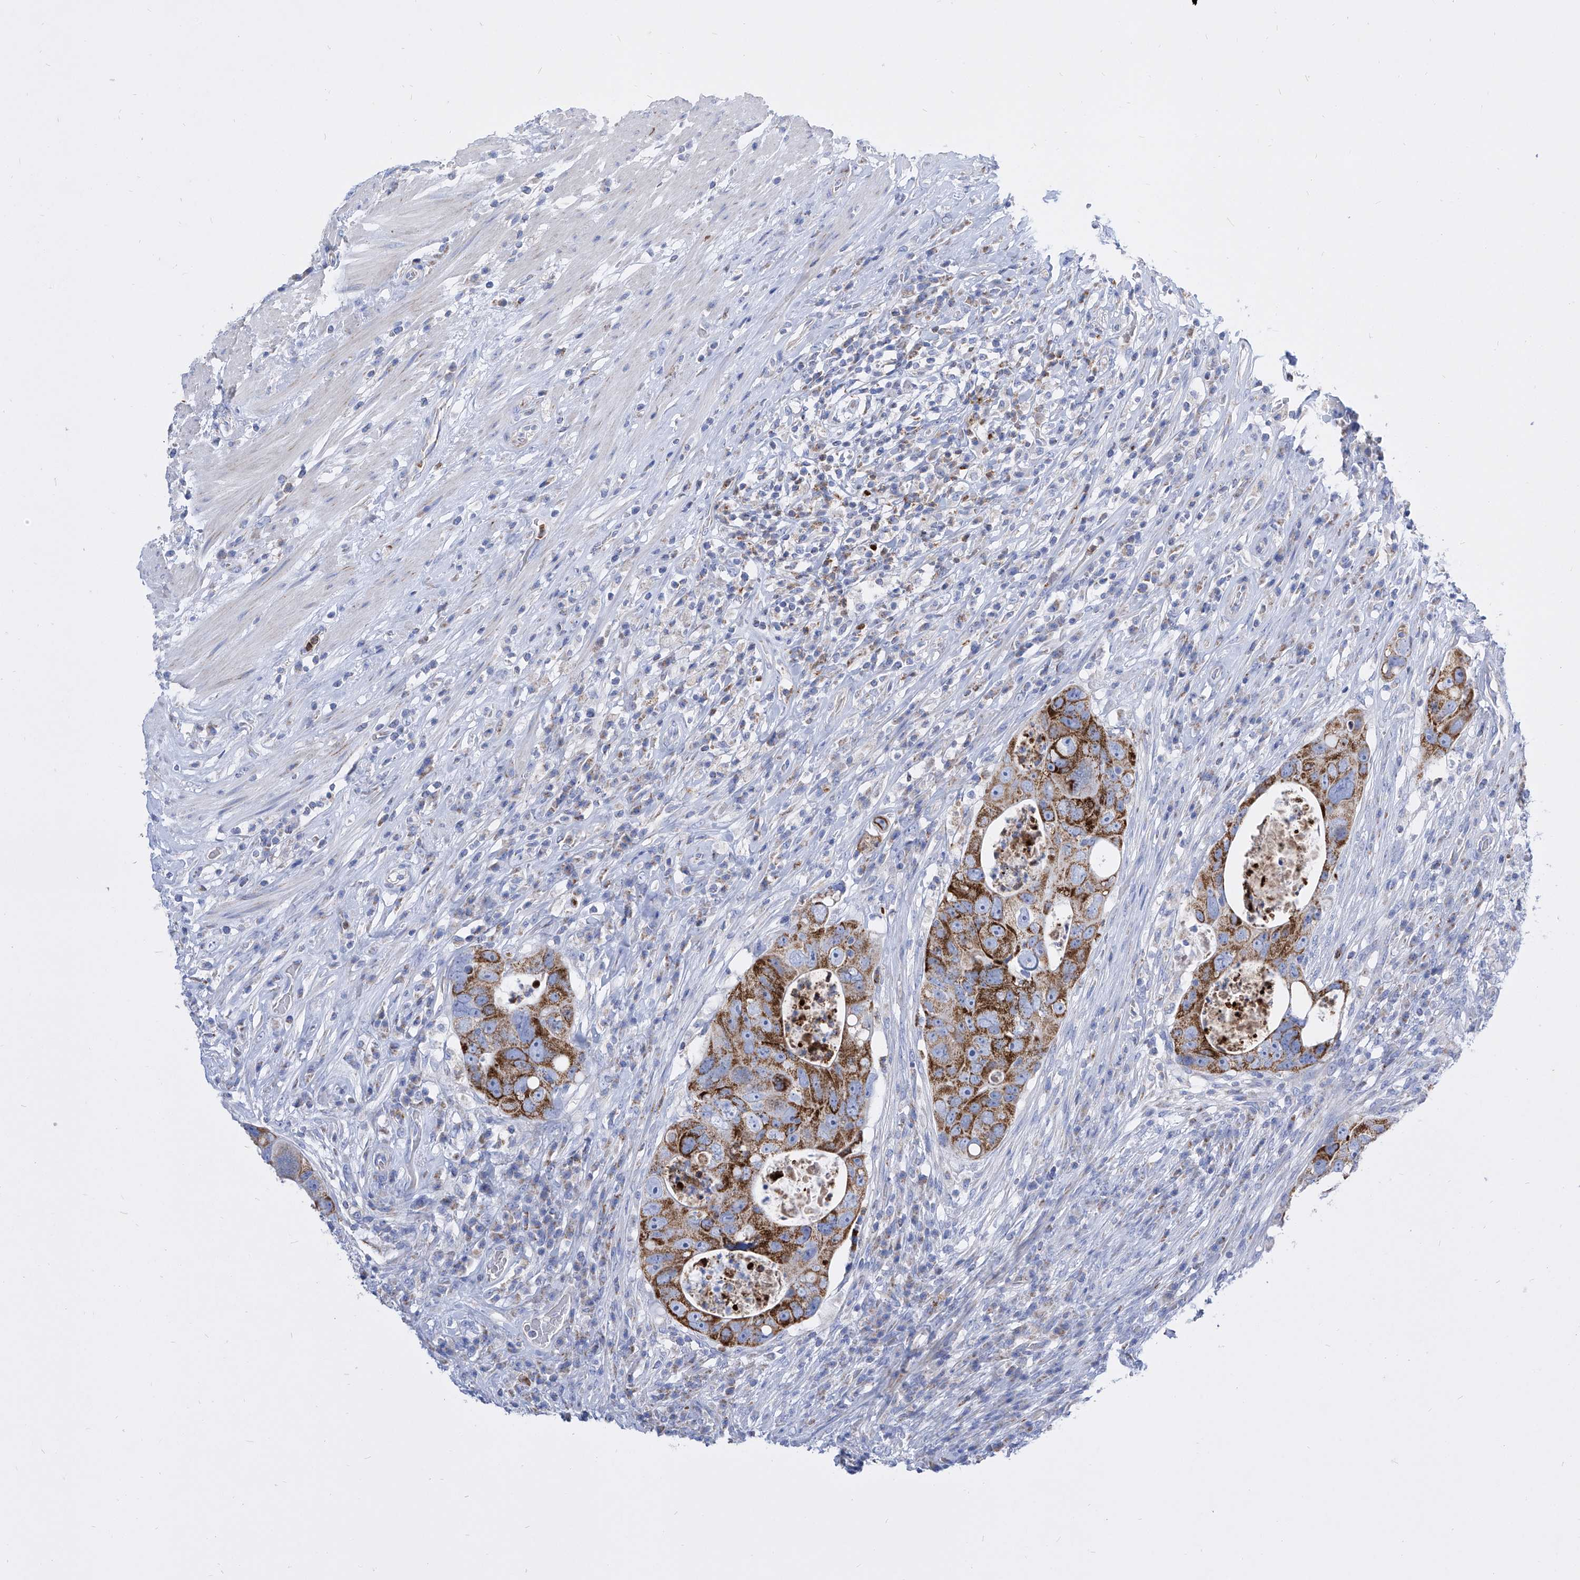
{"staining": {"intensity": "strong", "quantity": ">75%", "location": "cytoplasmic/membranous"}, "tissue": "colorectal cancer", "cell_type": "Tumor cells", "image_type": "cancer", "snomed": [{"axis": "morphology", "description": "Adenocarcinoma, NOS"}, {"axis": "topography", "description": "Rectum"}], "caption": "An immunohistochemistry histopathology image of tumor tissue is shown. Protein staining in brown labels strong cytoplasmic/membranous positivity in colorectal cancer (adenocarcinoma) within tumor cells.", "gene": "COQ3", "patient": {"sex": "male", "age": 59}}